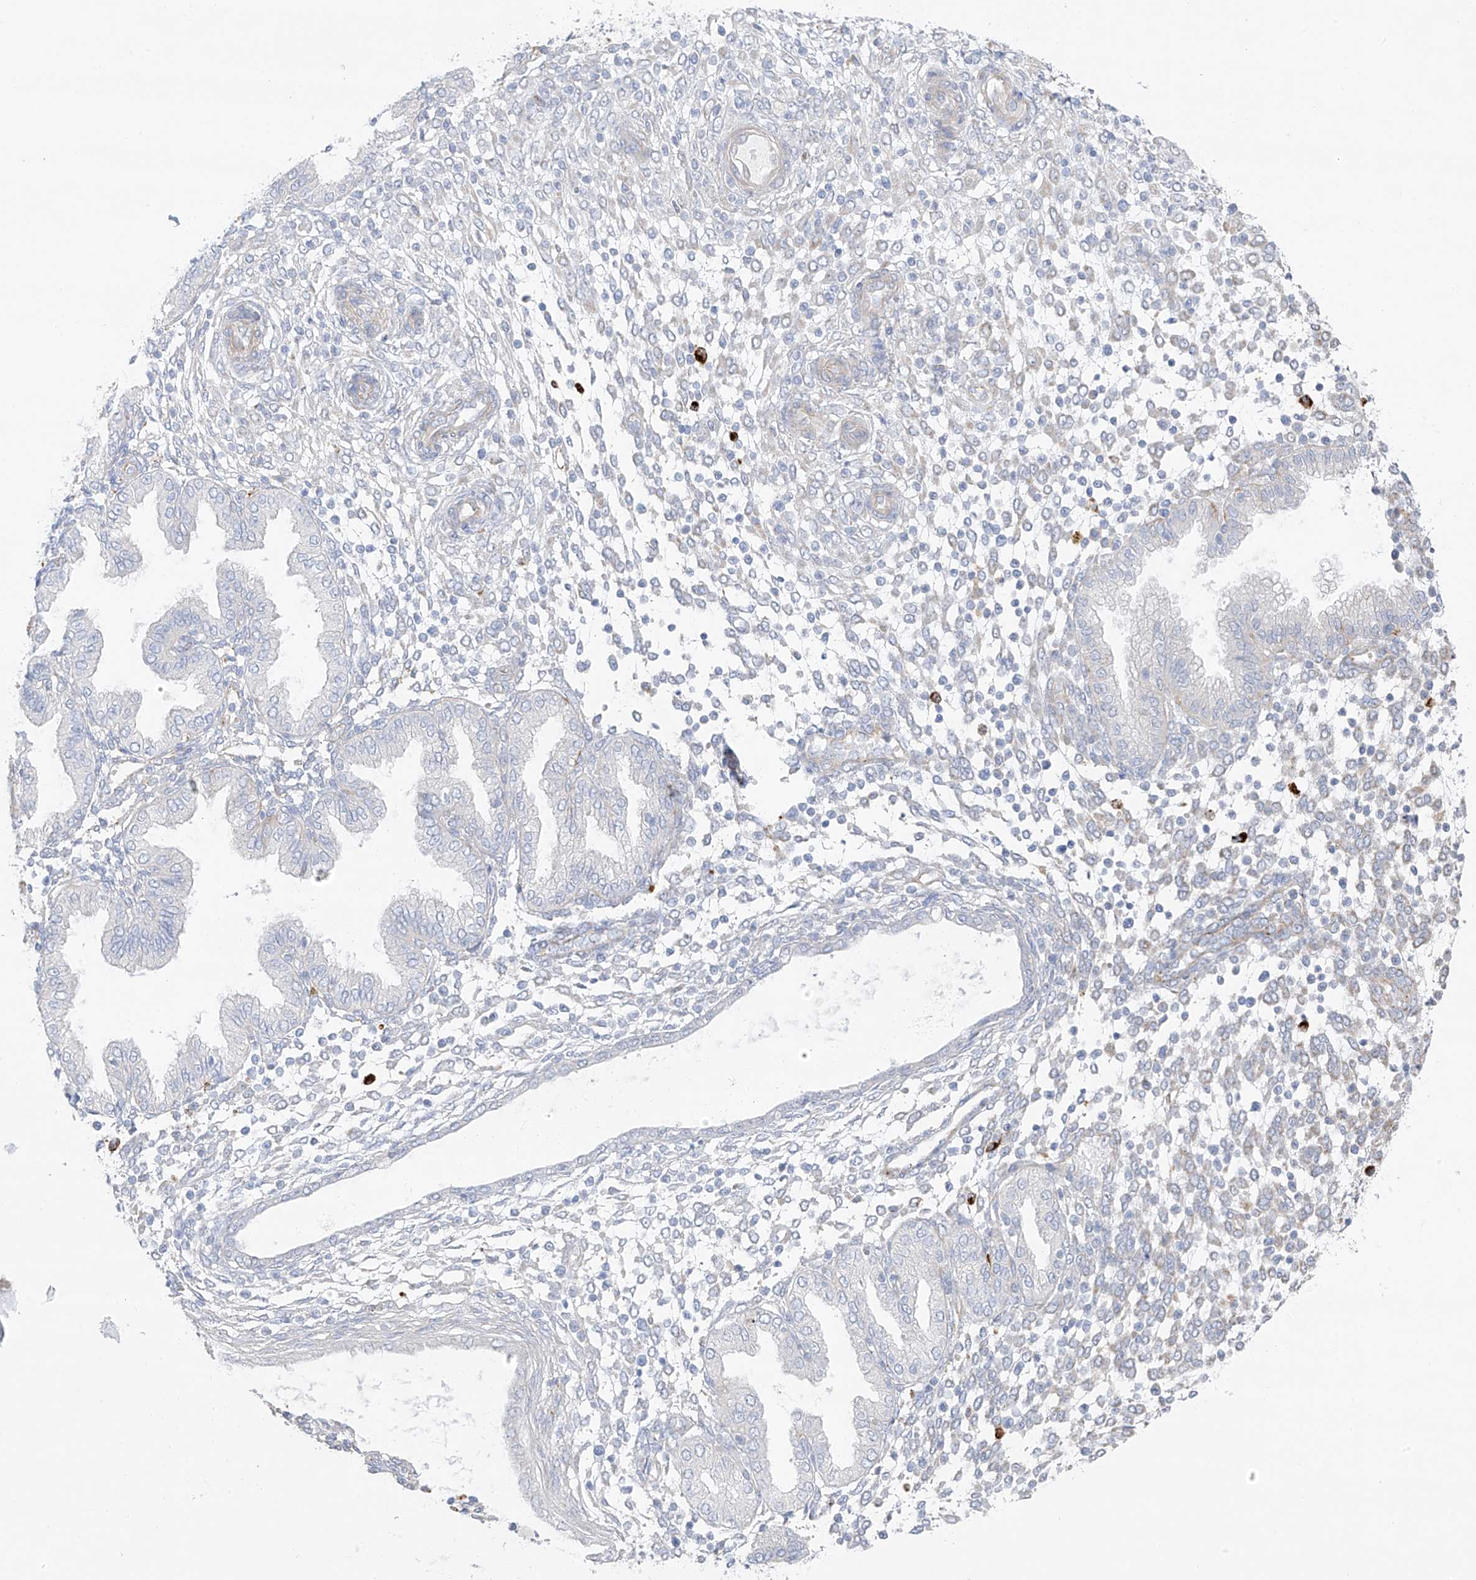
{"staining": {"intensity": "negative", "quantity": "none", "location": "none"}, "tissue": "endometrium", "cell_type": "Cells in endometrial stroma", "image_type": "normal", "snomed": [{"axis": "morphology", "description": "Normal tissue, NOS"}, {"axis": "topography", "description": "Endometrium"}], "caption": "Immunohistochemistry image of benign endometrium: human endometrium stained with DAB (3,3'-diaminobenzidine) exhibits no significant protein staining in cells in endometrial stroma. Nuclei are stained in blue.", "gene": "TAL2", "patient": {"sex": "female", "age": 53}}